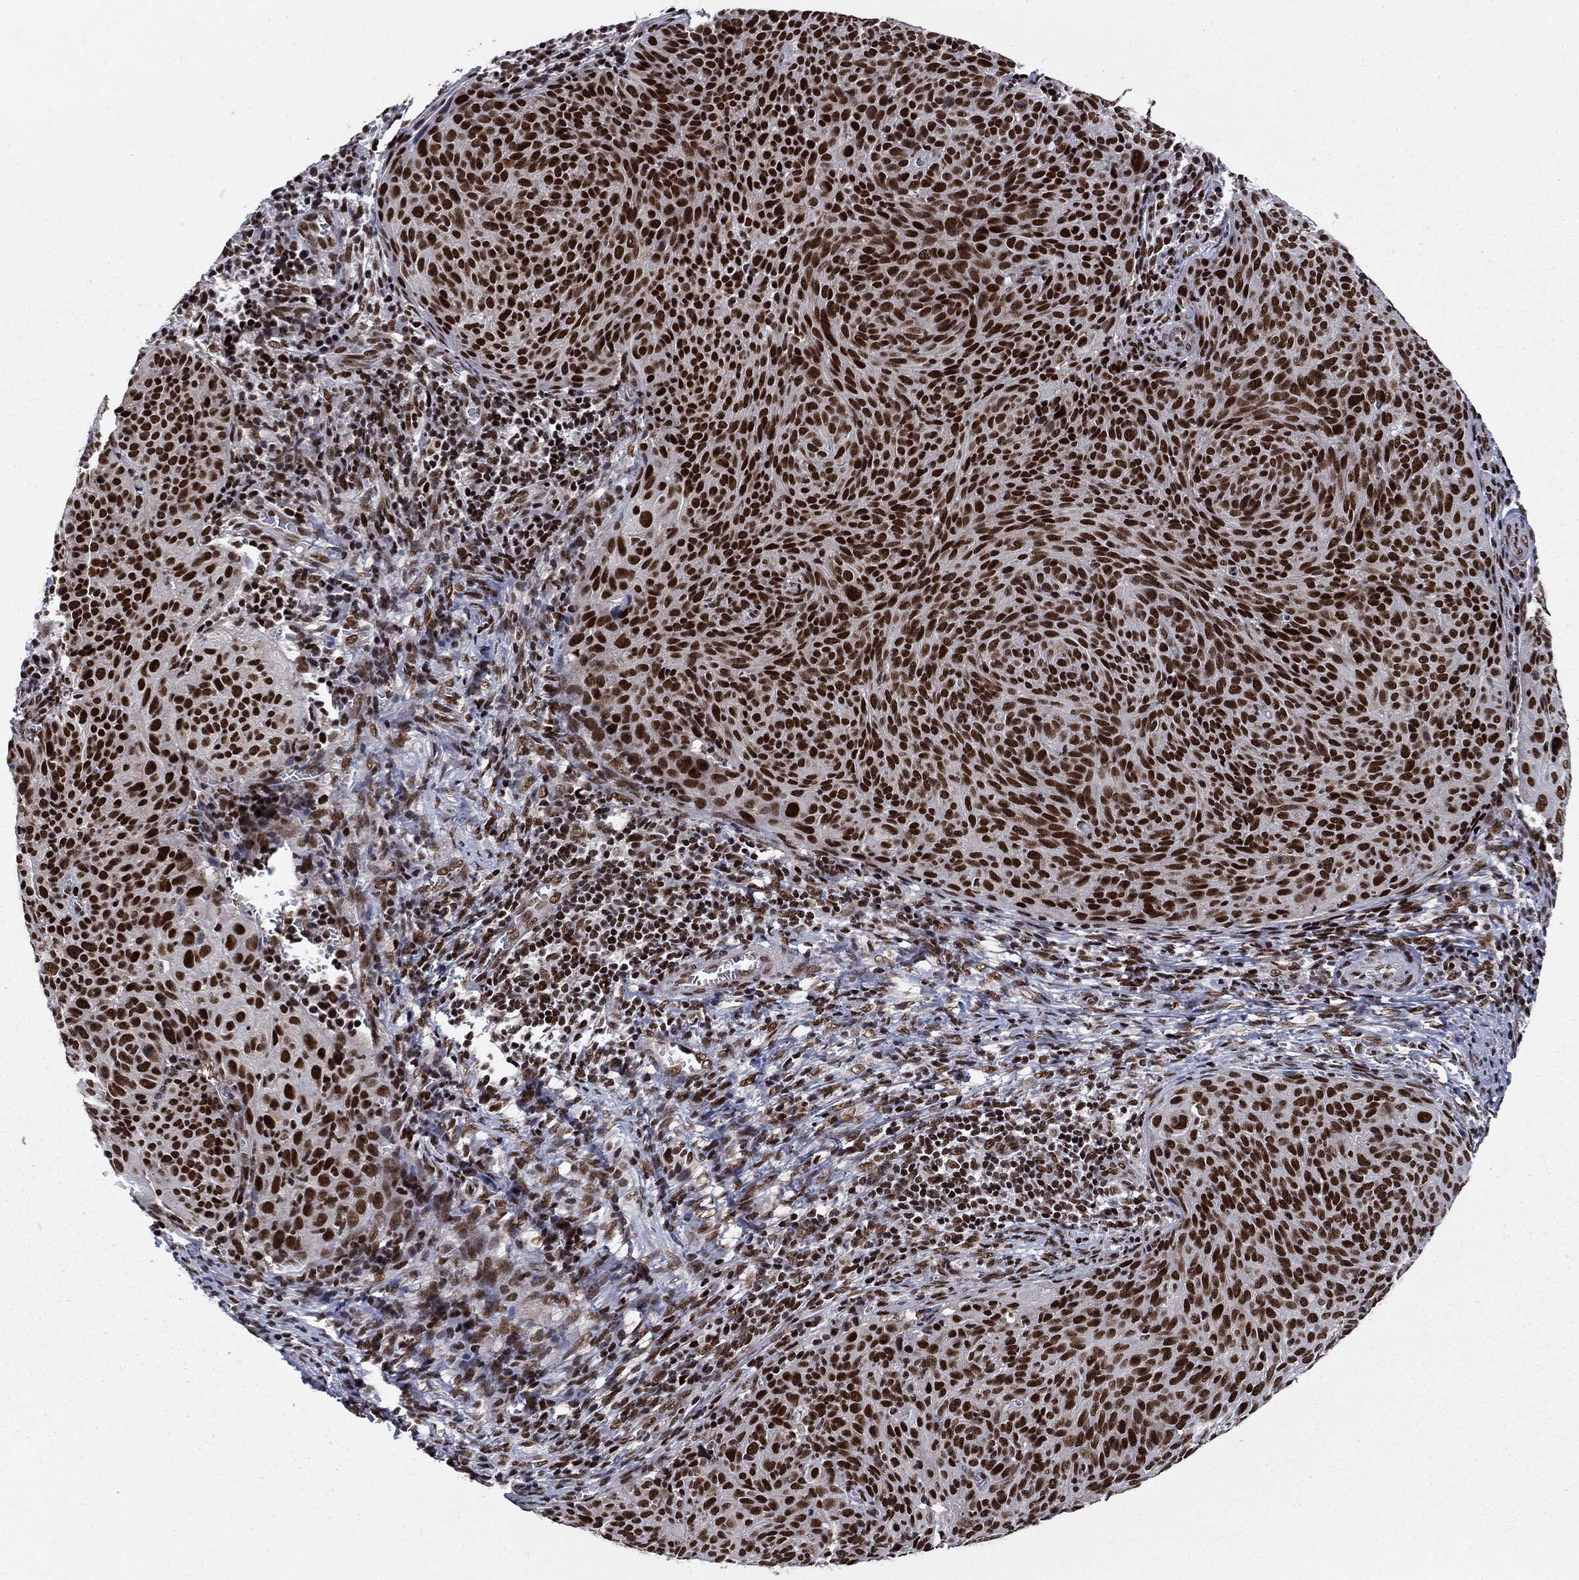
{"staining": {"intensity": "strong", "quantity": ">75%", "location": "nuclear"}, "tissue": "cervical cancer", "cell_type": "Tumor cells", "image_type": "cancer", "snomed": [{"axis": "morphology", "description": "Squamous cell carcinoma, NOS"}, {"axis": "topography", "description": "Cervix"}], "caption": "Immunohistochemistry (IHC) image of neoplastic tissue: cervical cancer (squamous cell carcinoma) stained using immunohistochemistry (IHC) displays high levels of strong protein expression localized specifically in the nuclear of tumor cells, appearing as a nuclear brown color.", "gene": "RPRD1B", "patient": {"sex": "female", "age": 39}}